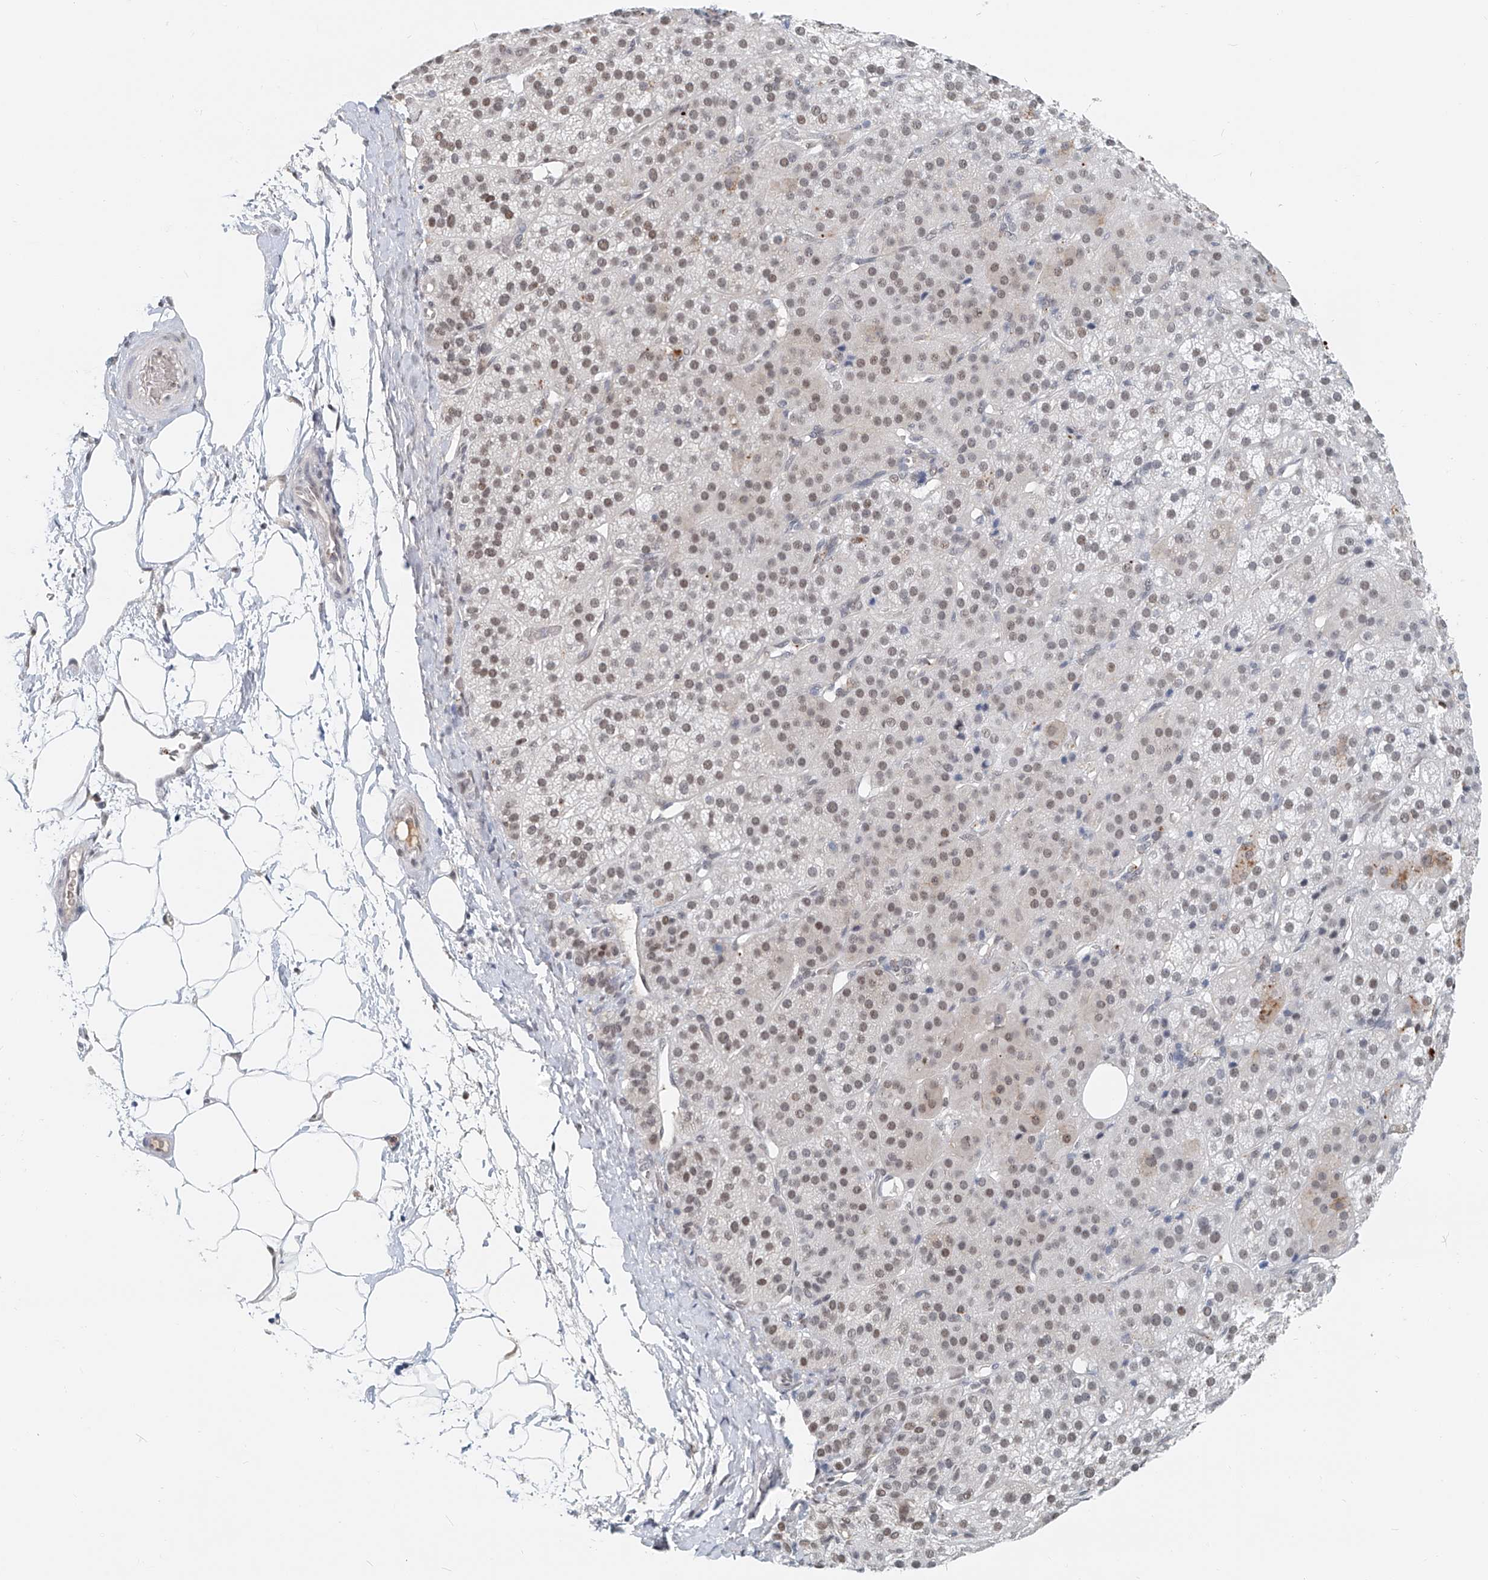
{"staining": {"intensity": "moderate", "quantity": "25%-75%", "location": "cytoplasmic/membranous,nuclear"}, "tissue": "adrenal gland", "cell_type": "Glandular cells", "image_type": "normal", "snomed": [{"axis": "morphology", "description": "Normal tissue, NOS"}, {"axis": "topography", "description": "Adrenal gland"}], "caption": "Approximately 25%-75% of glandular cells in benign adrenal gland exhibit moderate cytoplasmic/membranous,nuclear protein staining as visualized by brown immunohistochemical staining.", "gene": "SASH1", "patient": {"sex": "female", "age": 57}}